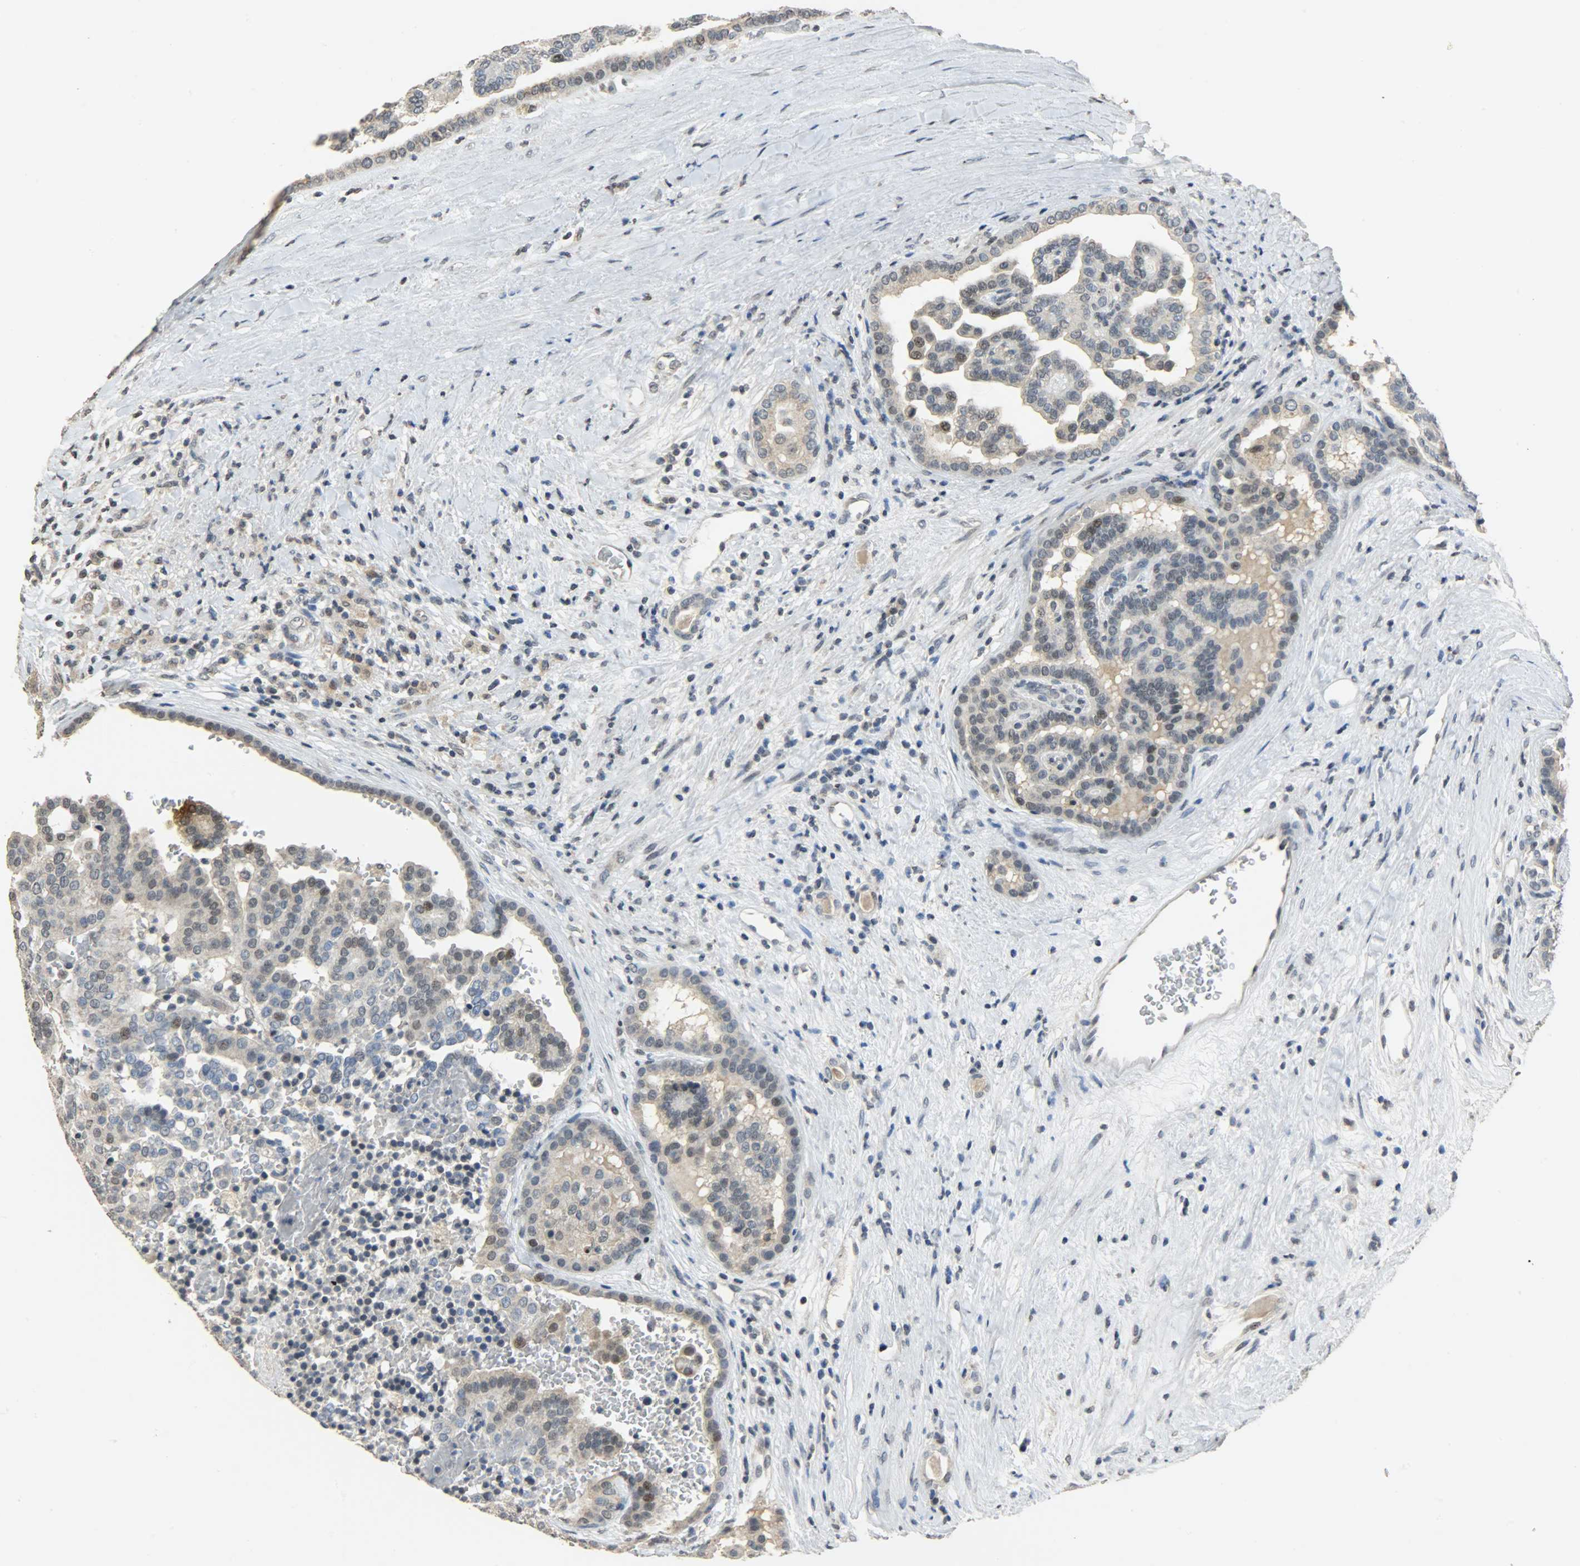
{"staining": {"intensity": "weak", "quantity": "<25%", "location": "nuclear"}, "tissue": "renal cancer", "cell_type": "Tumor cells", "image_type": "cancer", "snomed": [{"axis": "morphology", "description": "Adenocarcinoma, NOS"}, {"axis": "topography", "description": "Kidney"}], "caption": "Human adenocarcinoma (renal) stained for a protein using immunohistochemistry (IHC) reveals no positivity in tumor cells.", "gene": "DNAJB6", "patient": {"sex": "male", "age": 61}}